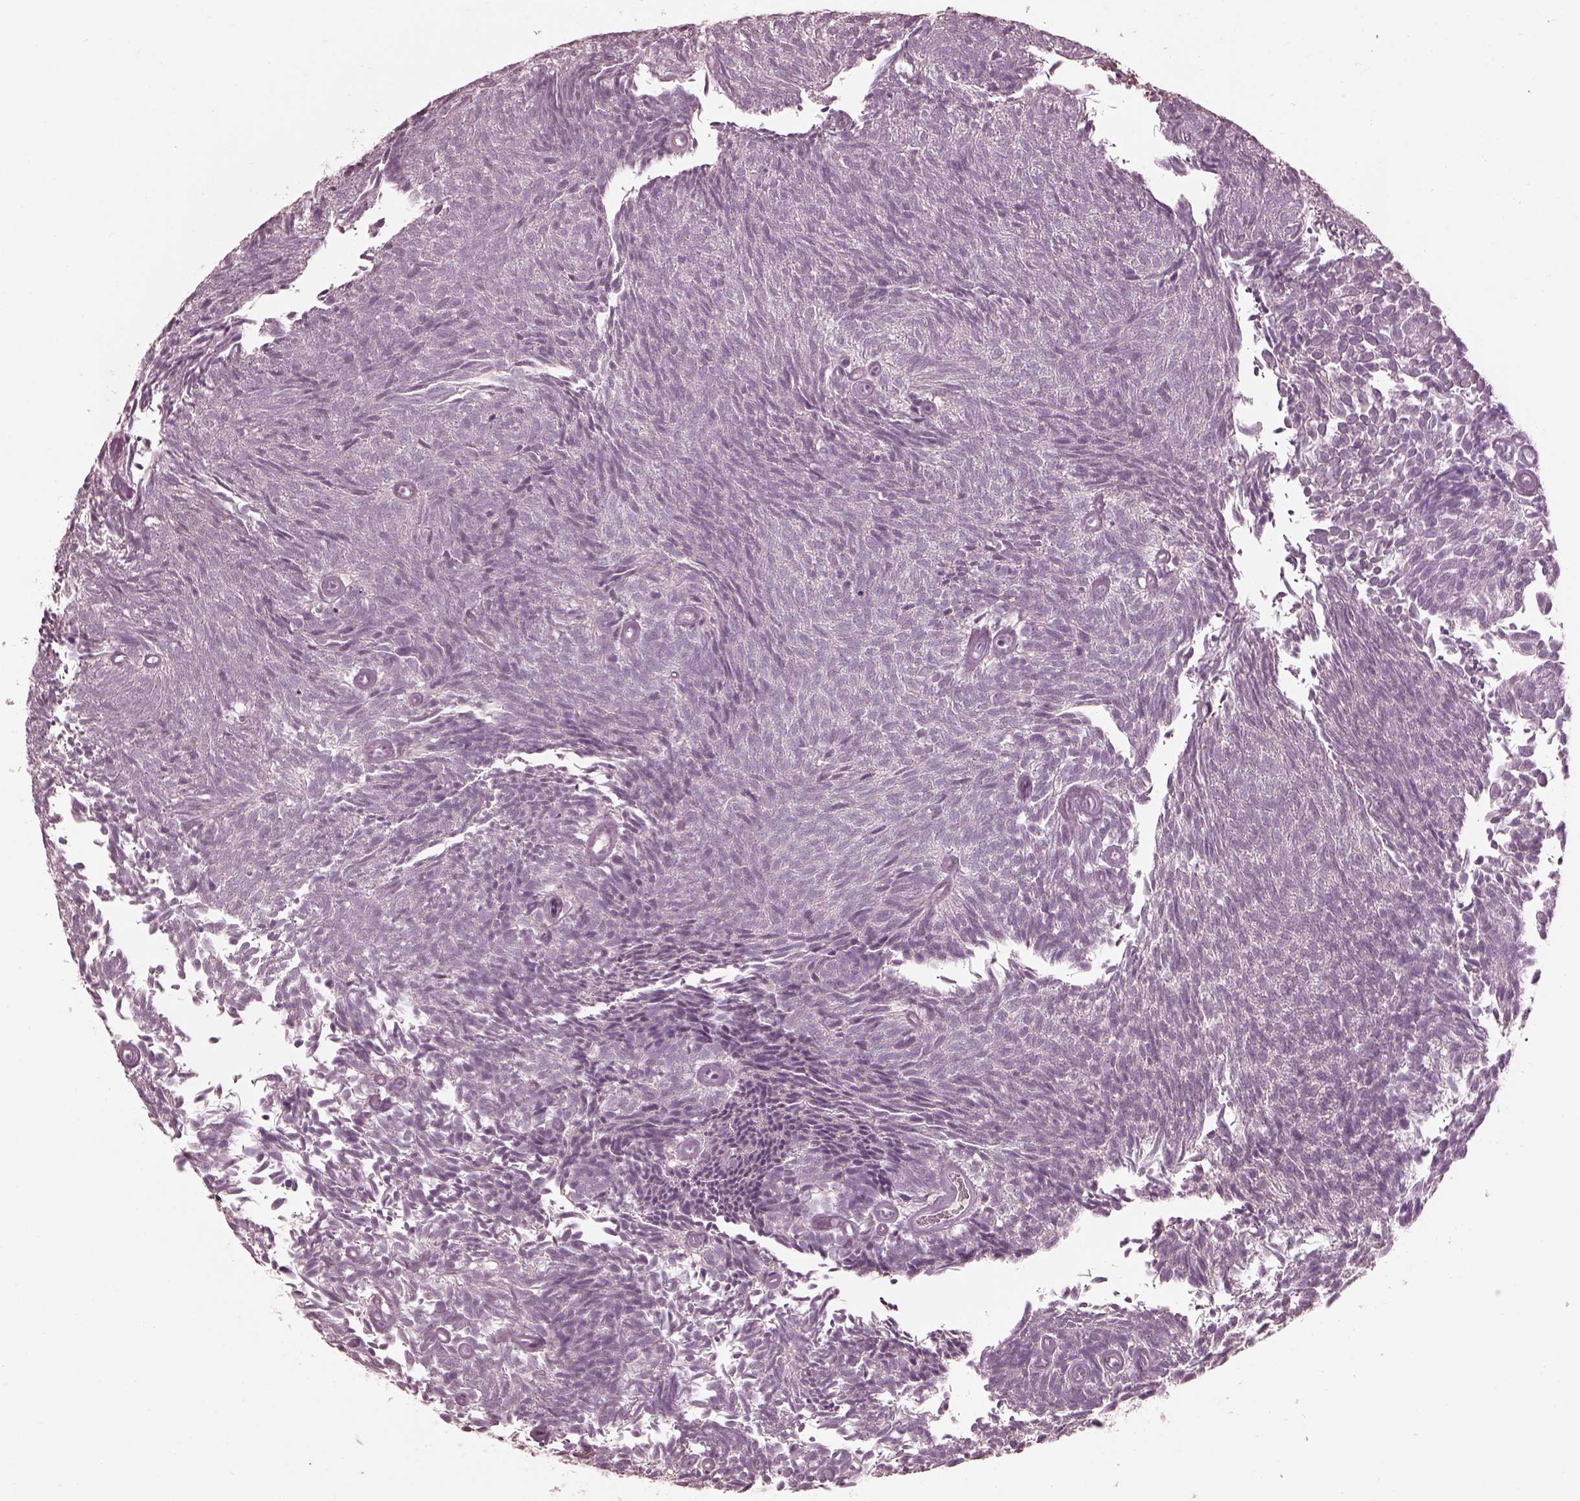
{"staining": {"intensity": "negative", "quantity": "none", "location": "none"}, "tissue": "urothelial cancer", "cell_type": "Tumor cells", "image_type": "cancer", "snomed": [{"axis": "morphology", "description": "Urothelial carcinoma, Low grade"}, {"axis": "topography", "description": "Urinary bladder"}], "caption": "High power microscopy photomicrograph of an IHC histopathology image of urothelial cancer, revealing no significant staining in tumor cells.", "gene": "EFEMP1", "patient": {"sex": "male", "age": 77}}